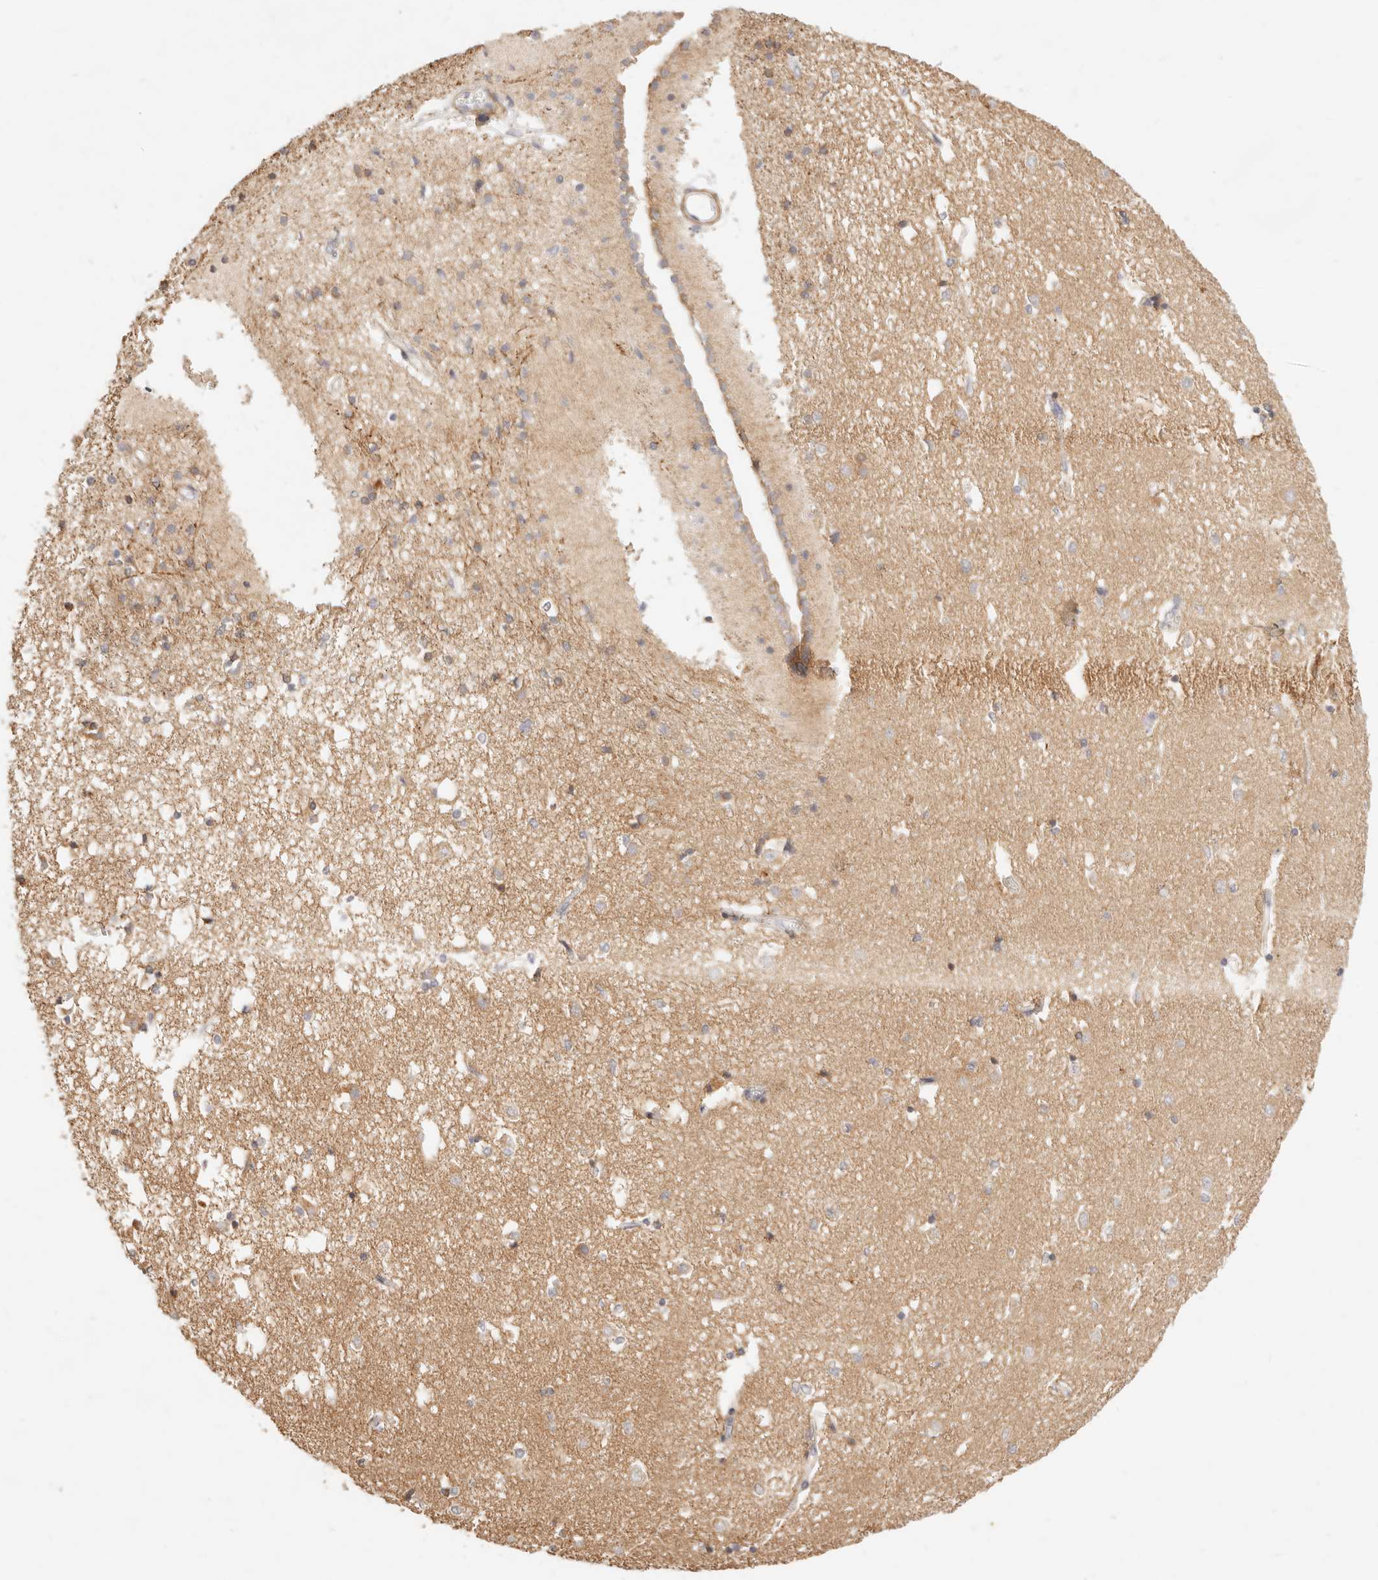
{"staining": {"intensity": "weak", "quantity": "25%-75%", "location": "cytoplasmic/membranous"}, "tissue": "caudate", "cell_type": "Glial cells", "image_type": "normal", "snomed": [{"axis": "morphology", "description": "Normal tissue, NOS"}, {"axis": "topography", "description": "Lateral ventricle wall"}], "caption": "A high-resolution histopathology image shows immunohistochemistry (IHC) staining of unremarkable caudate, which displays weak cytoplasmic/membranous expression in about 25%-75% of glial cells.", "gene": "RUBCNL", "patient": {"sex": "male", "age": 45}}